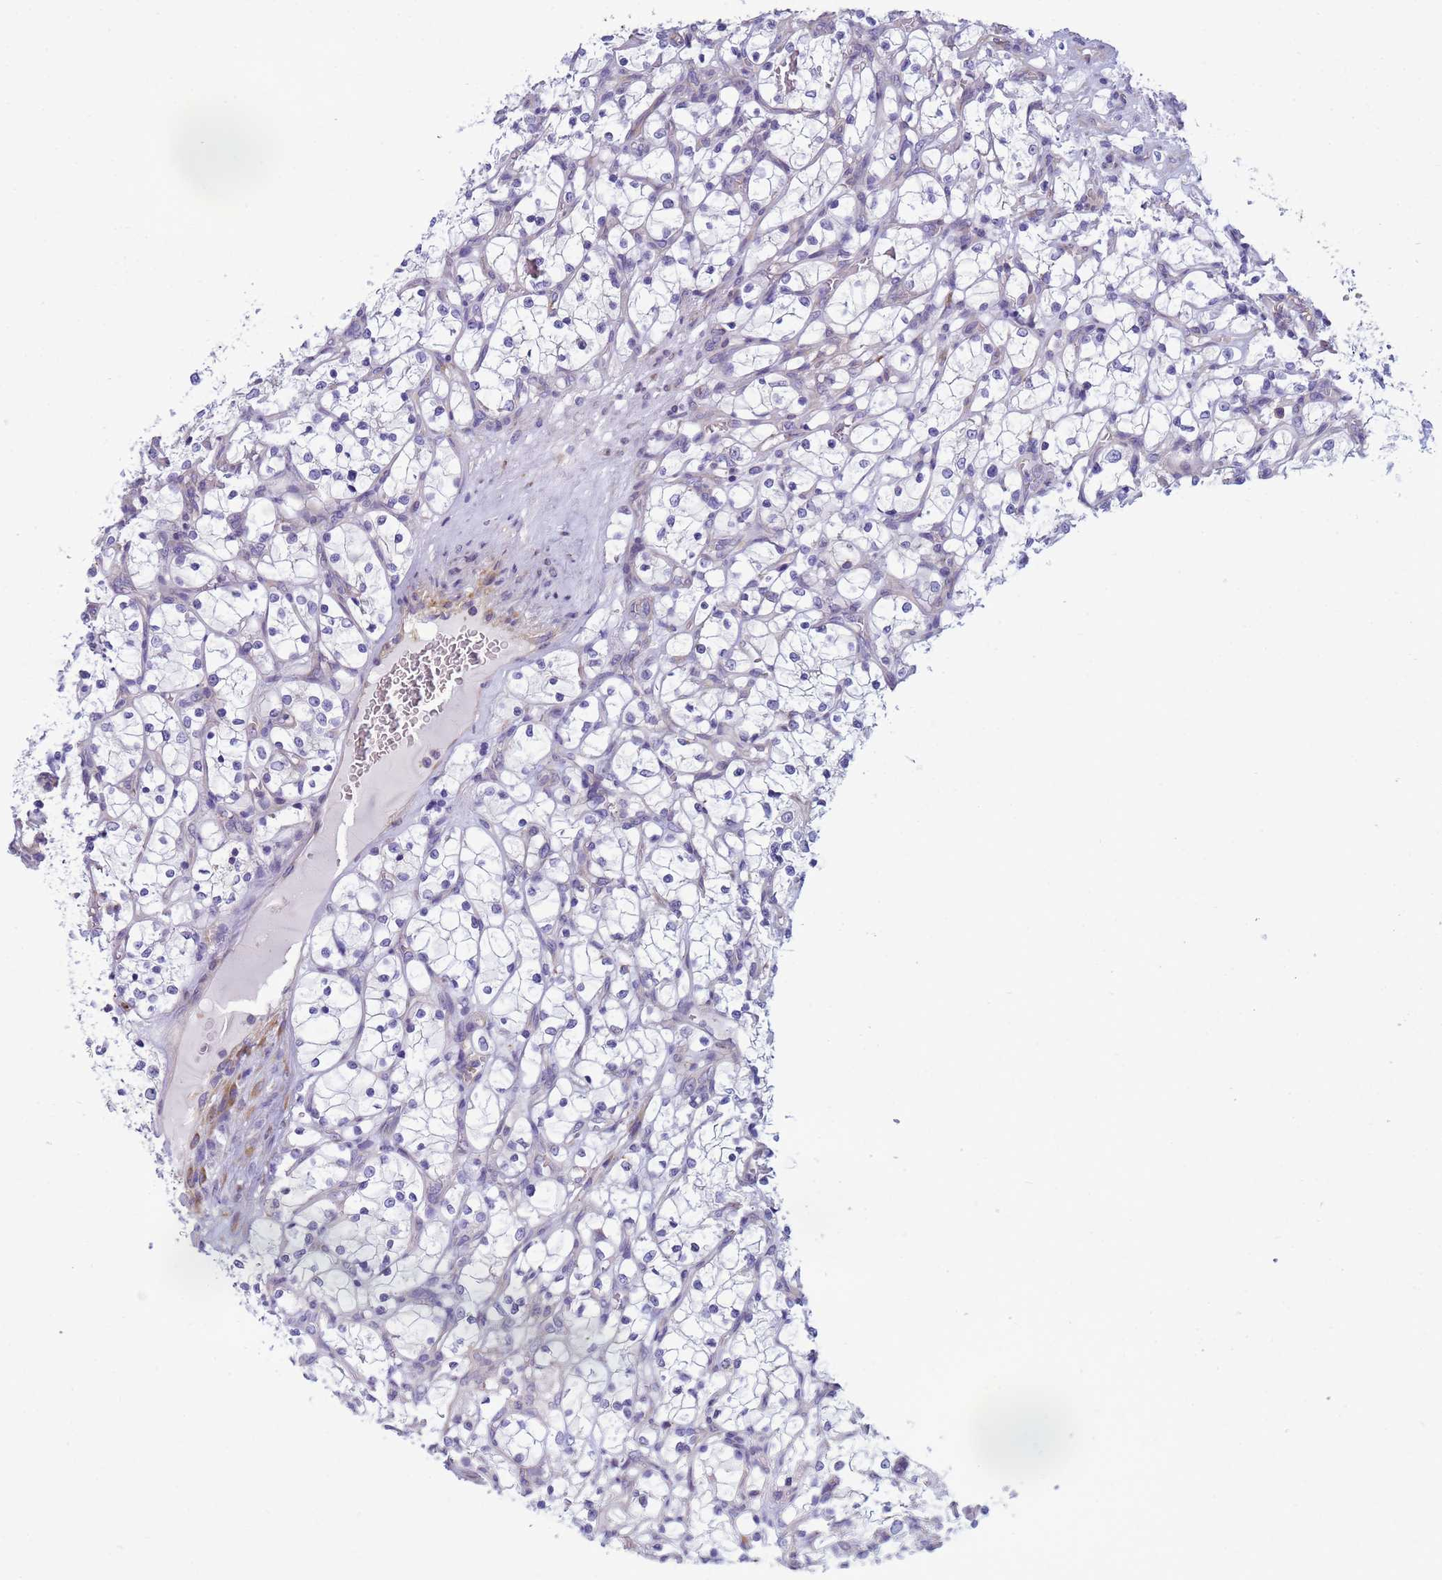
{"staining": {"intensity": "negative", "quantity": "none", "location": "none"}, "tissue": "renal cancer", "cell_type": "Tumor cells", "image_type": "cancer", "snomed": [{"axis": "morphology", "description": "Adenocarcinoma, NOS"}, {"axis": "topography", "description": "Kidney"}], "caption": "IHC of renal cancer demonstrates no staining in tumor cells.", "gene": "TRPC6", "patient": {"sex": "female", "age": 69}}